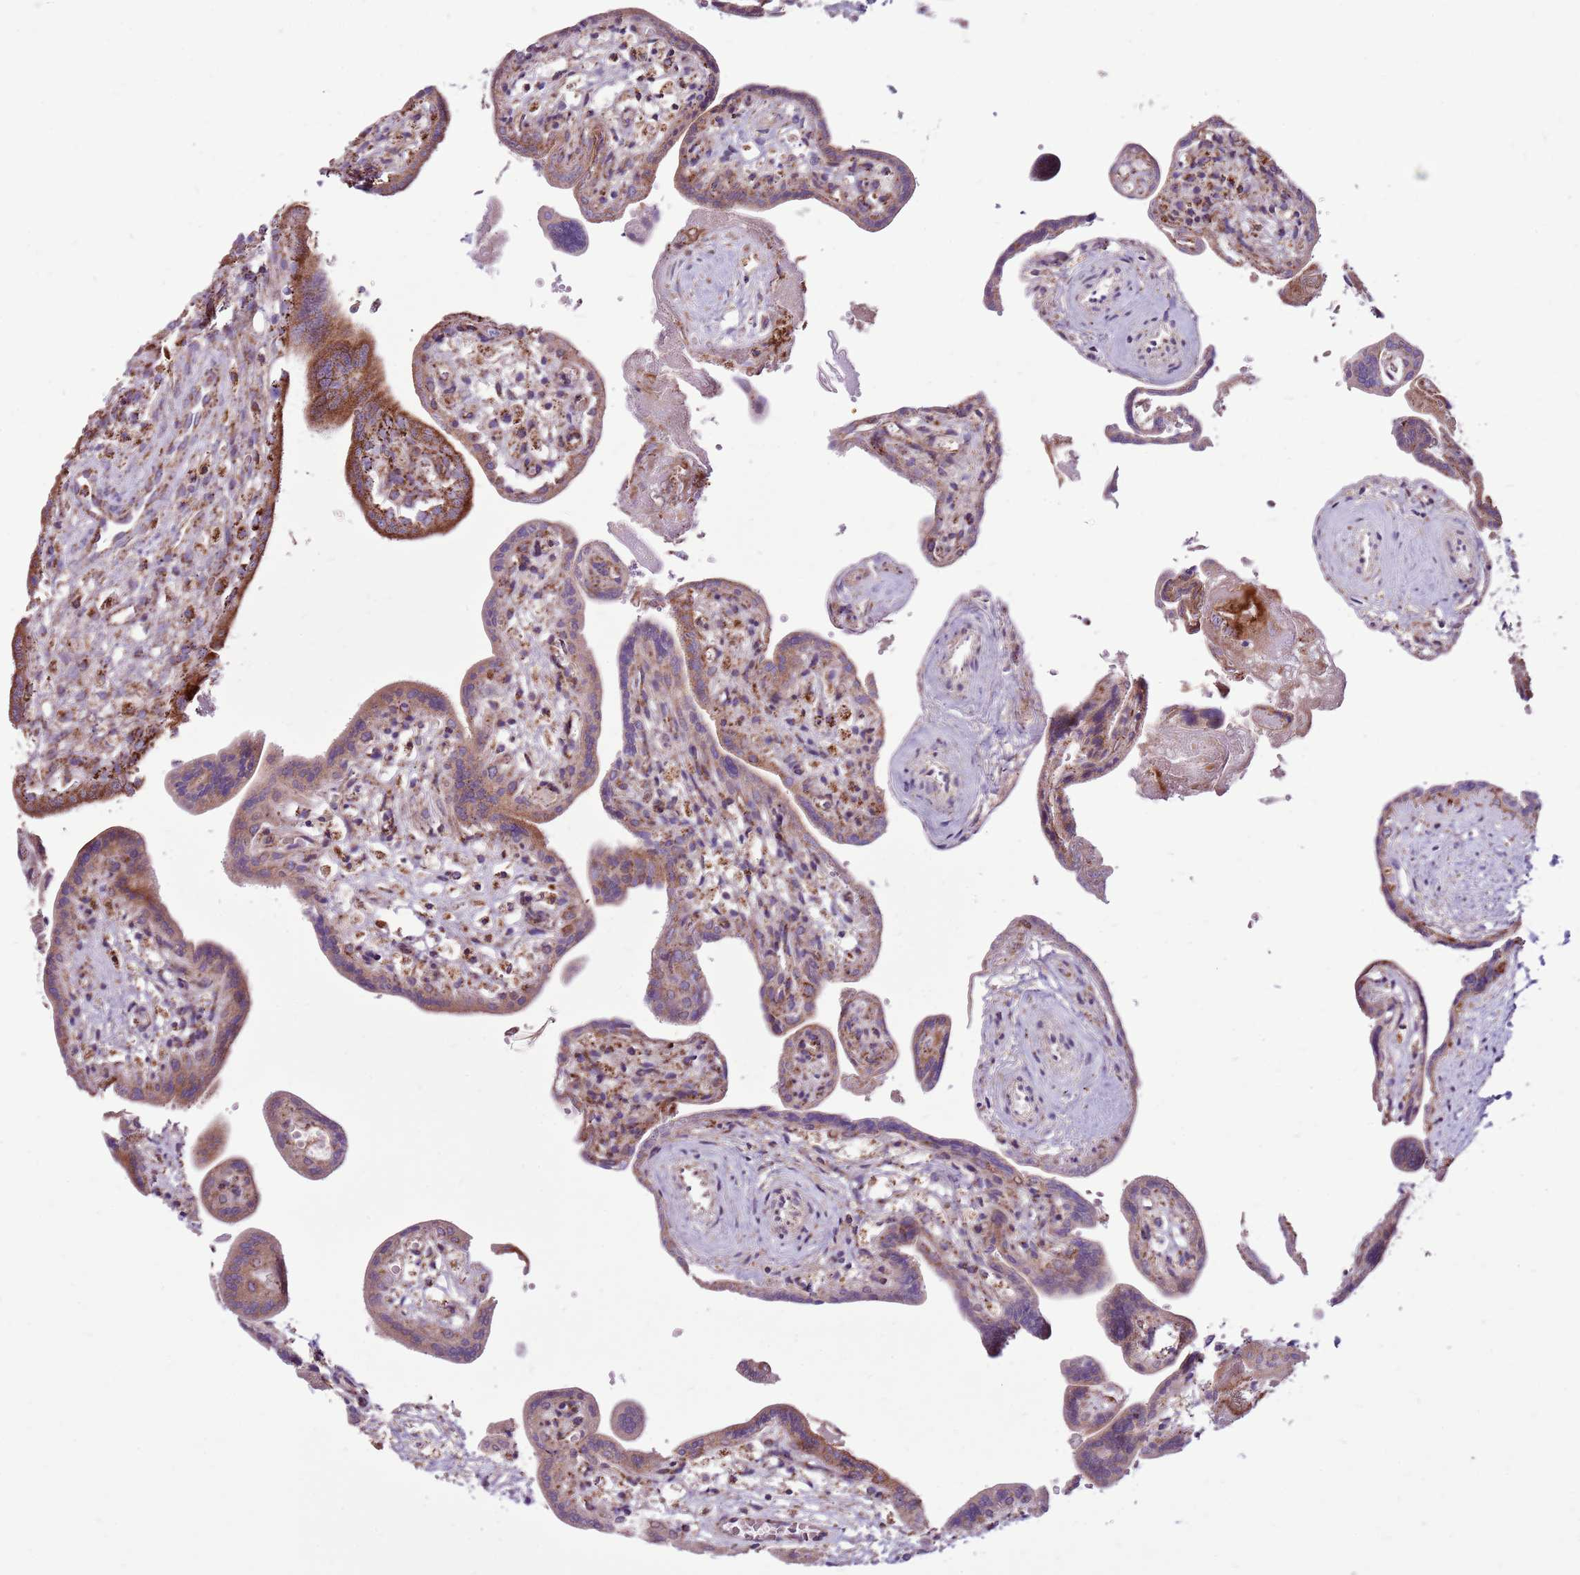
{"staining": {"intensity": "strong", "quantity": ">75%", "location": "cytoplasmic/membranous"}, "tissue": "placenta", "cell_type": "Trophoblastic cells", "image_type": "normal", "snomed": [{"axis": "morphology", "description": "Normal tissue, NOS"}, {"axis": "topography", "description": "Placenta"}], "caption": "IHC of normal human placenta reveals high levels of strong cytoplasmic/membranous staining in about >75% of trophoblastic cells. (Stains: DAB (3,3'-diaminobenzidine) in brown, nuclei in blue, Microscopy: brightfield microscopy at high magnification).", "gene": "HECTD4", "patient": {"sex": "female", "age": 37}}